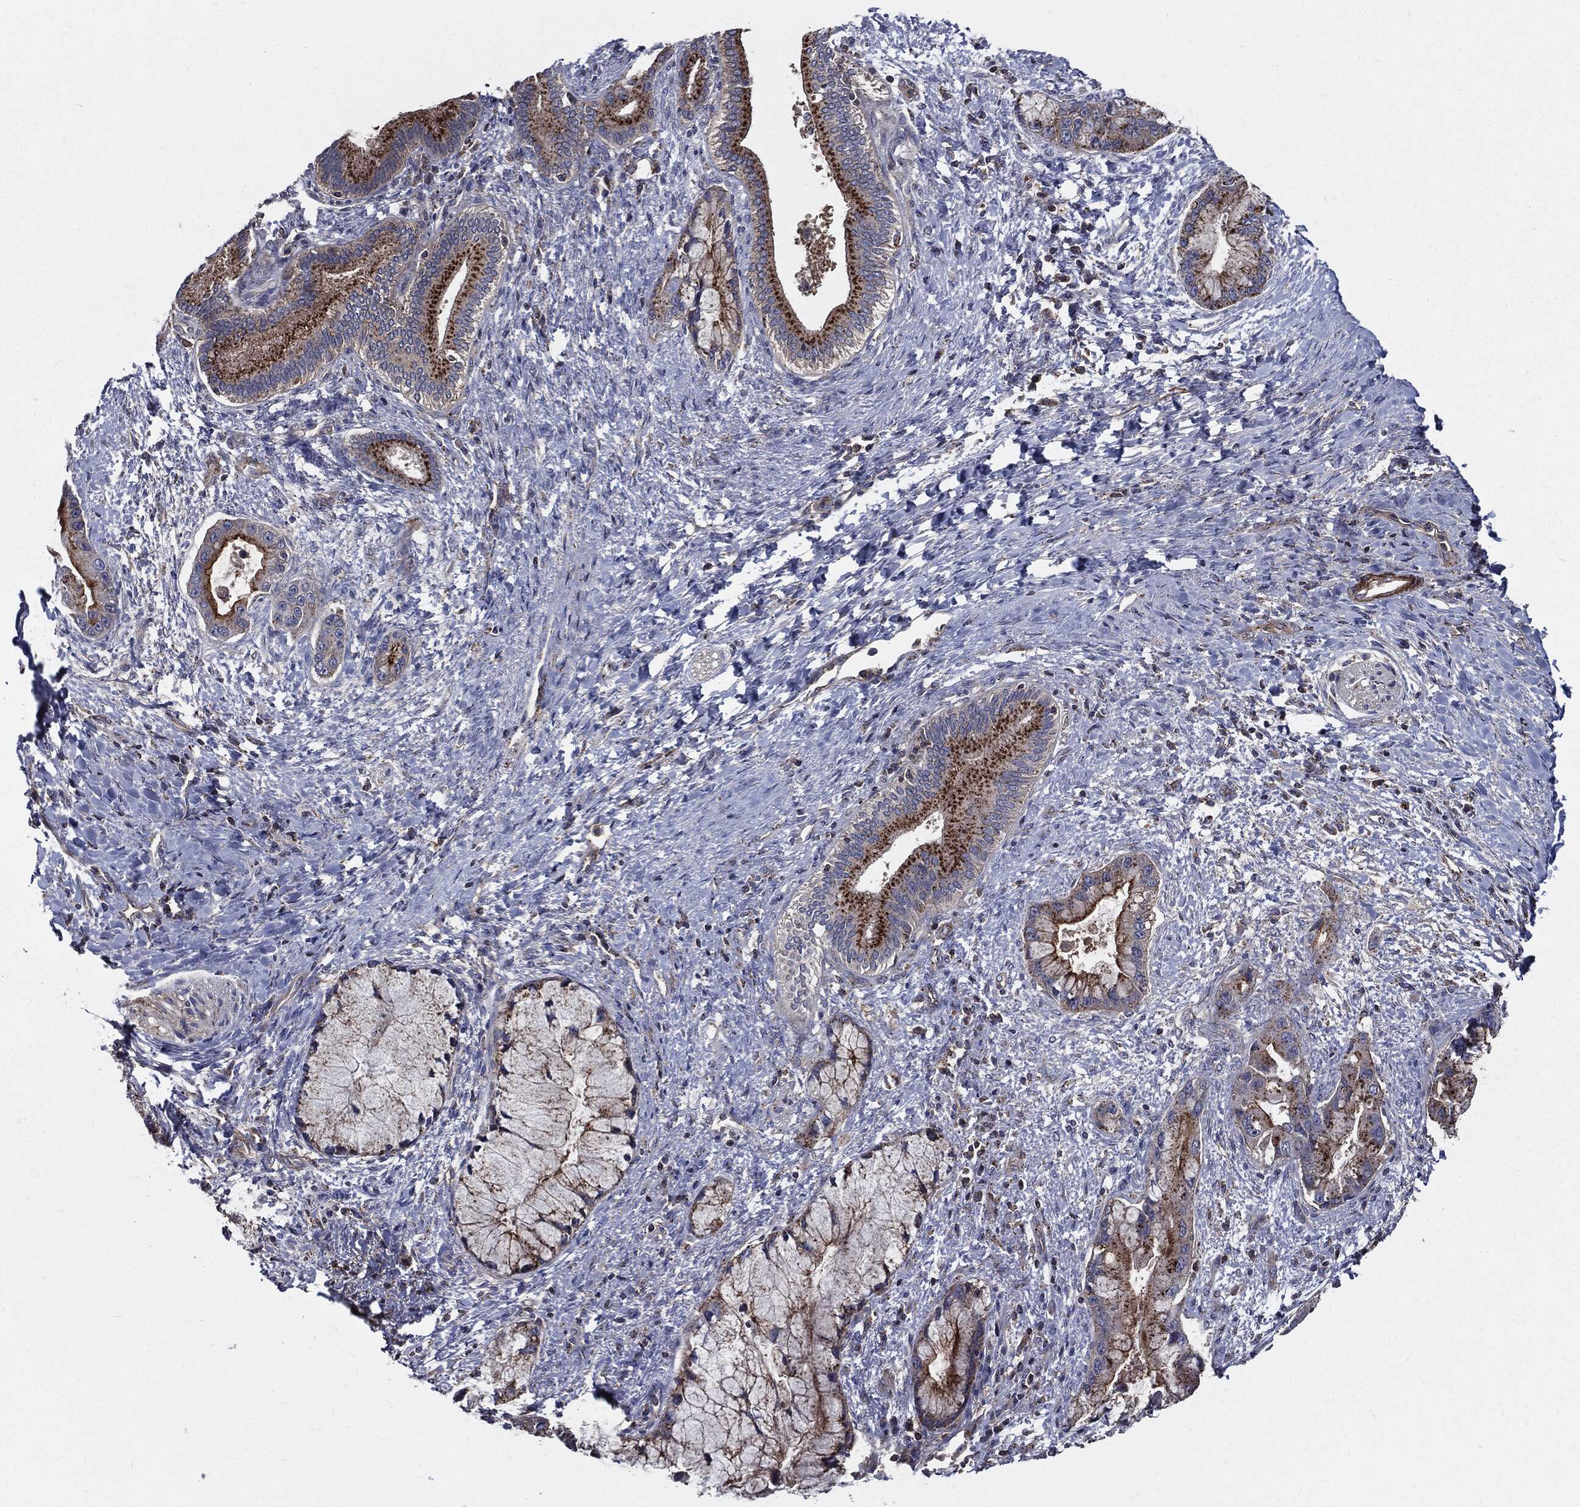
{"staining": {"intensity": "strong", "quantity": "25%-75%", "location": "cytoplasmic/membranous"}, "tissue": "liver cancer", "cell_type": "Tumor cells", "image_type": "cancer", "snomed": [{"axis": "morphology", "description": "Normal tissue, NOS"}, {"axis": "morphology", "description": "Cholangiocarcinoma"}, {"axis": "topography", "description": "Liver"}, {"axis": "topography", "description": "Peripheral nerve tissue"}], "caption": "Brown immunohistochemical staining in human liver cholangiocarcinoma reveals strong cytoplasmic/membranous staining in about 25%-75% of tumor cells.", "gene": "PDCD6IP", "patient": {"sex": "male", "age": 50}}